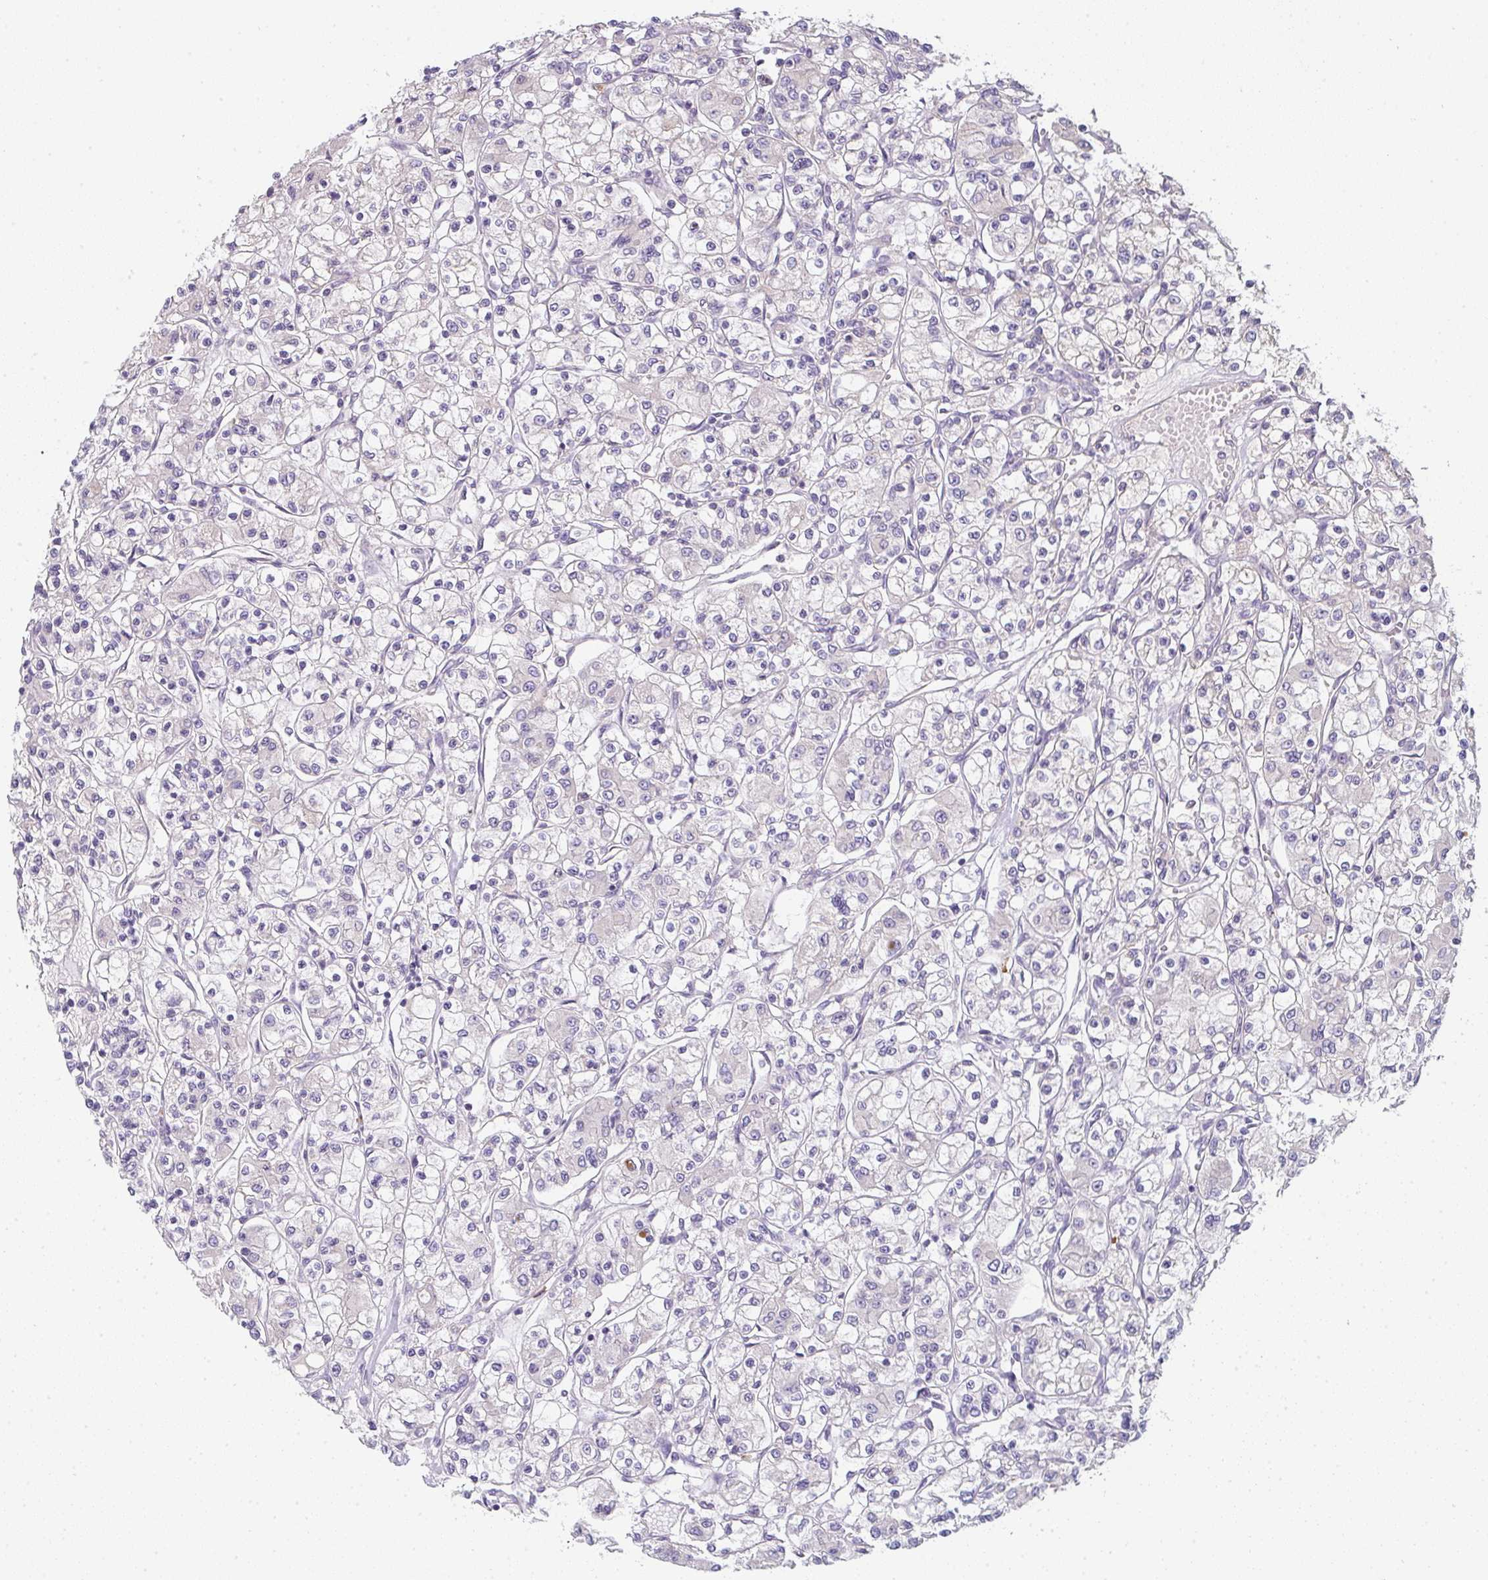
{"staining": {"intensity": "negative", "quantity": "none", "location": "none"}, "tissue": "renal cancer", "cell_type": "Tumor cells", "image_type": "cancer", "snomed": [{"axis": "morphology", "description": "Adenocarcinoma, NOS"}, {"axis": "topography", "description": "Kidney"}], "caption": "This is a micrograph of IHC staining of renal adenocarcinoma, which shows no expression in tumor cells.", "gene": "ZNF215", "patient": {"sex": "female", "age": 59}}